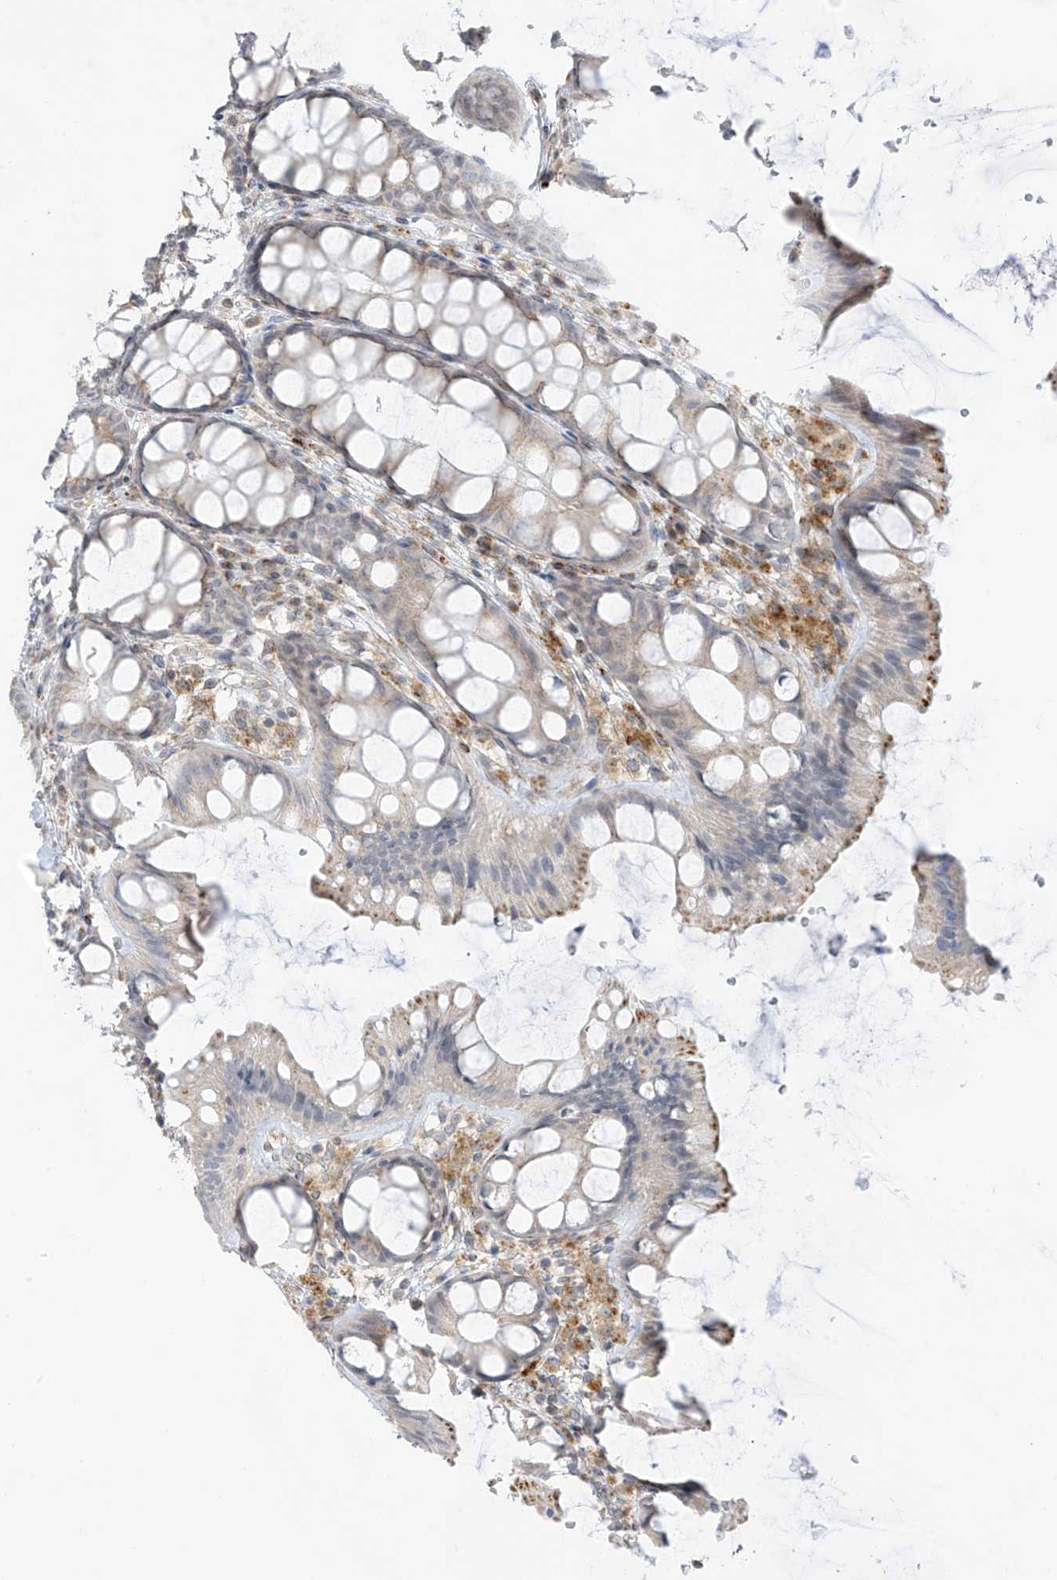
{"staining": {"intensity": "strong", "quantity": "25%-75%", "location": "cytoplasmic/membranous"}, "tissue": "colon", "cell_type": "Endothelial cells", "image_type": "normal", "snomed": [{"axis": "morphology", "description": "Normal tissue, NOS"}, {"axis": "topography", "description": "Colon"}], "caption": "The image demonstrates staining of benign colon, revealing strong cytoplasmic/membranous protein positivity (brown color) within endothelial cells. (brown staining indicates protein expression, while blue staining denotes nuclei).", "gene": "HS6ST2", "patient": {"sex": "male", "age": 47}}